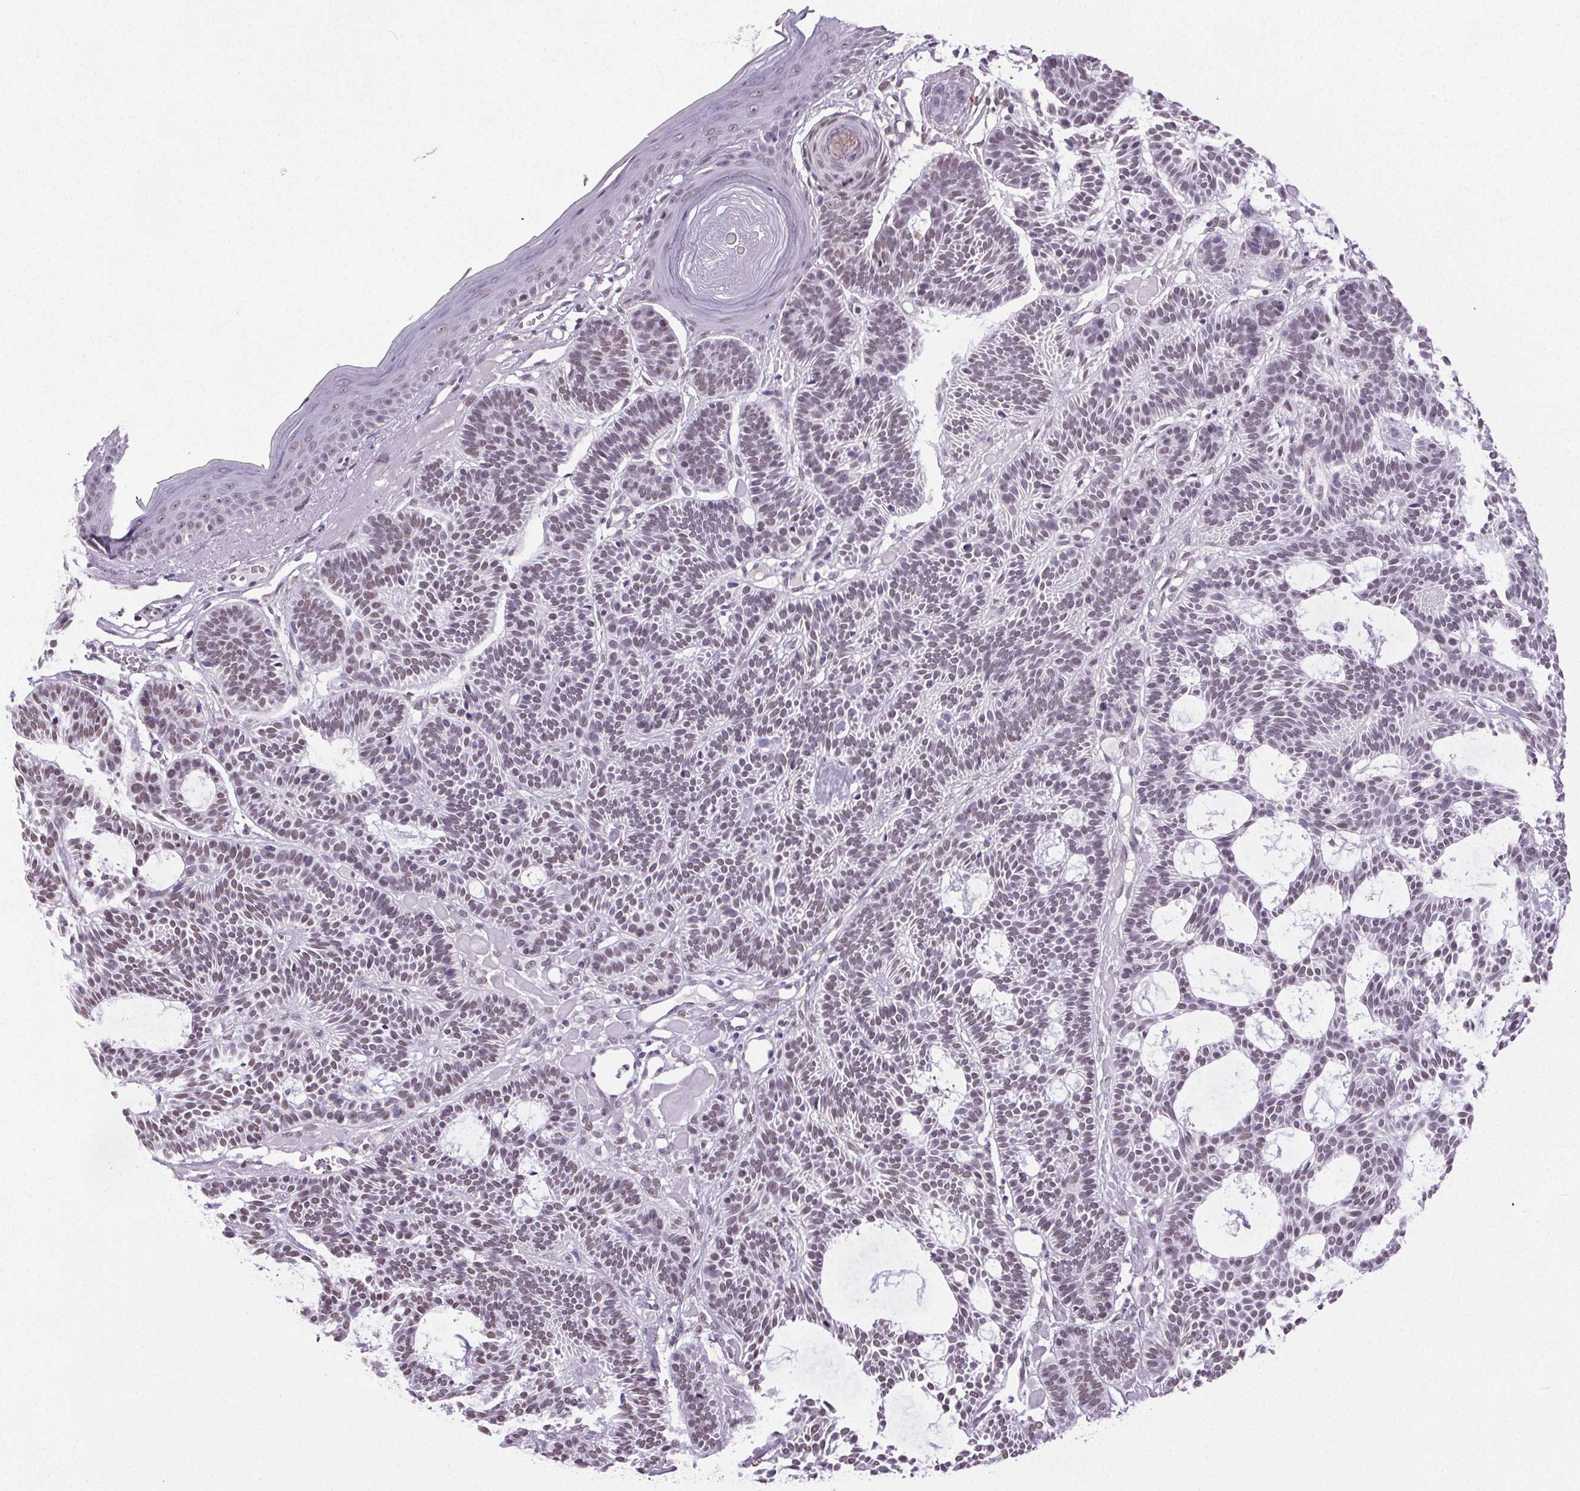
{"staining": {"intensity": "weak", "quantity": "25%-75%", "location": "nuclear"}, "tissue": "skin cancer", "cell_type": "Tumor cells", "image_type": "cancer", "snomed": [{"axis": "morphology", "description": "Basal cell carcinoma"}, {"axis": "topography", "description": "Skin"}], "caption": "Tumor cells show low levels of weak nuclear staining in approximately 25%-75% of cells in human skin basal cell carcinoma. The staining is performed using DAB (3,3'-diaminobenzidine) brown chromogen to label protein expression. The nuclei are counter-stained blue using hematoxylin.", "gene": "GP6", "patient": {"sex": "male", "age": 85}}